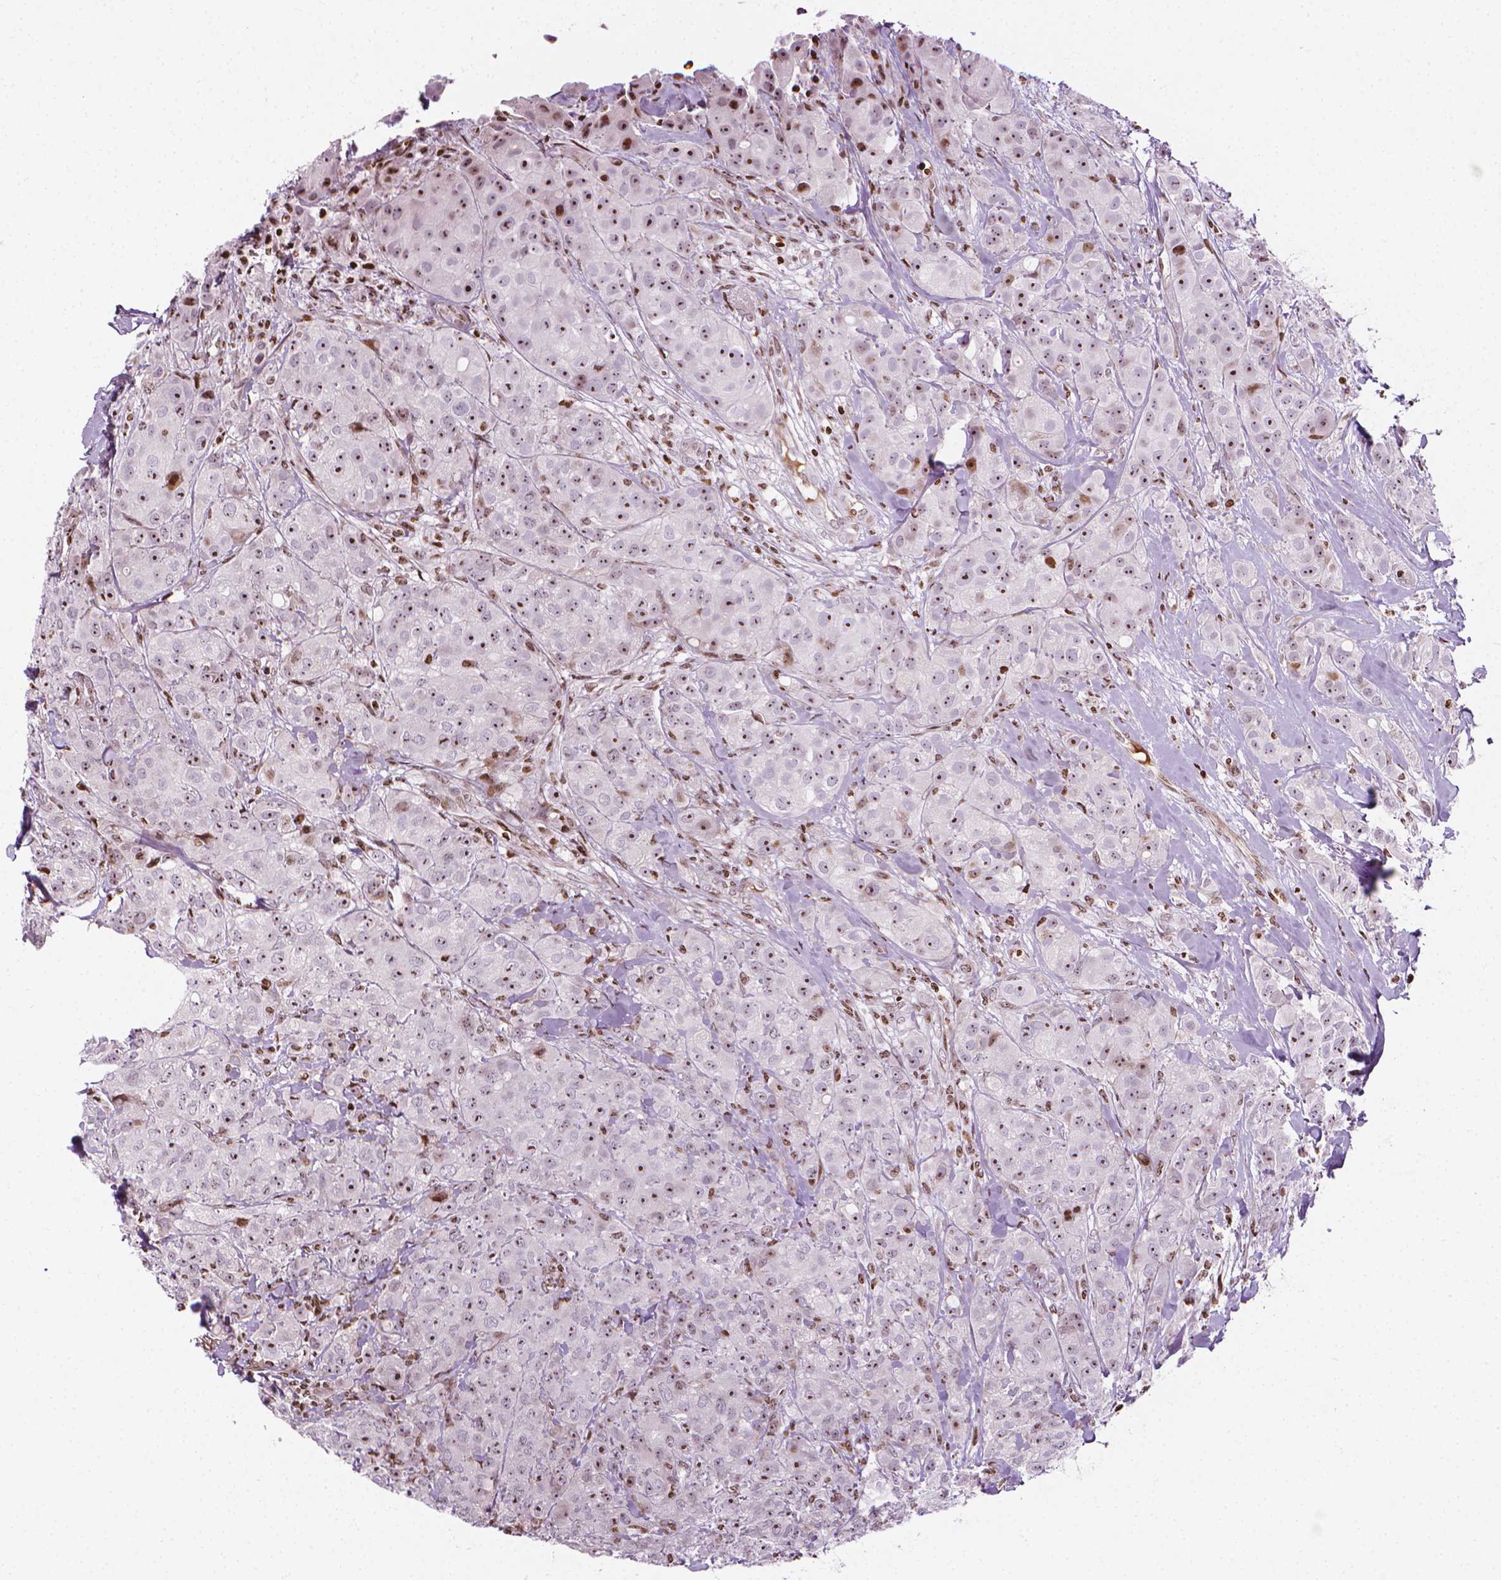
{"staining": {"intensity": "strong", "quantity": "25%-75%", "location": "nuclear"}, "tissue": "breast cancer", "cell_type": "Tumor cells", "image_type": "cancer", "snomed": [{"axis": "morphology", "description": "Duct carcinoma"}, {"axis": "topography", "description": "Breast"}], "caption": "An immunohistochemistry histopathology image of neoplastic tissue is shown. Protein staining in brown labels strong nuclear positivity in intraductal carcinoma (breast) within tumor cells. The protein is shown in brown color, while the nuclei are stained blue.", "gene": "PIP4K2A", "patient": {"sex": "female", "age": 43}}